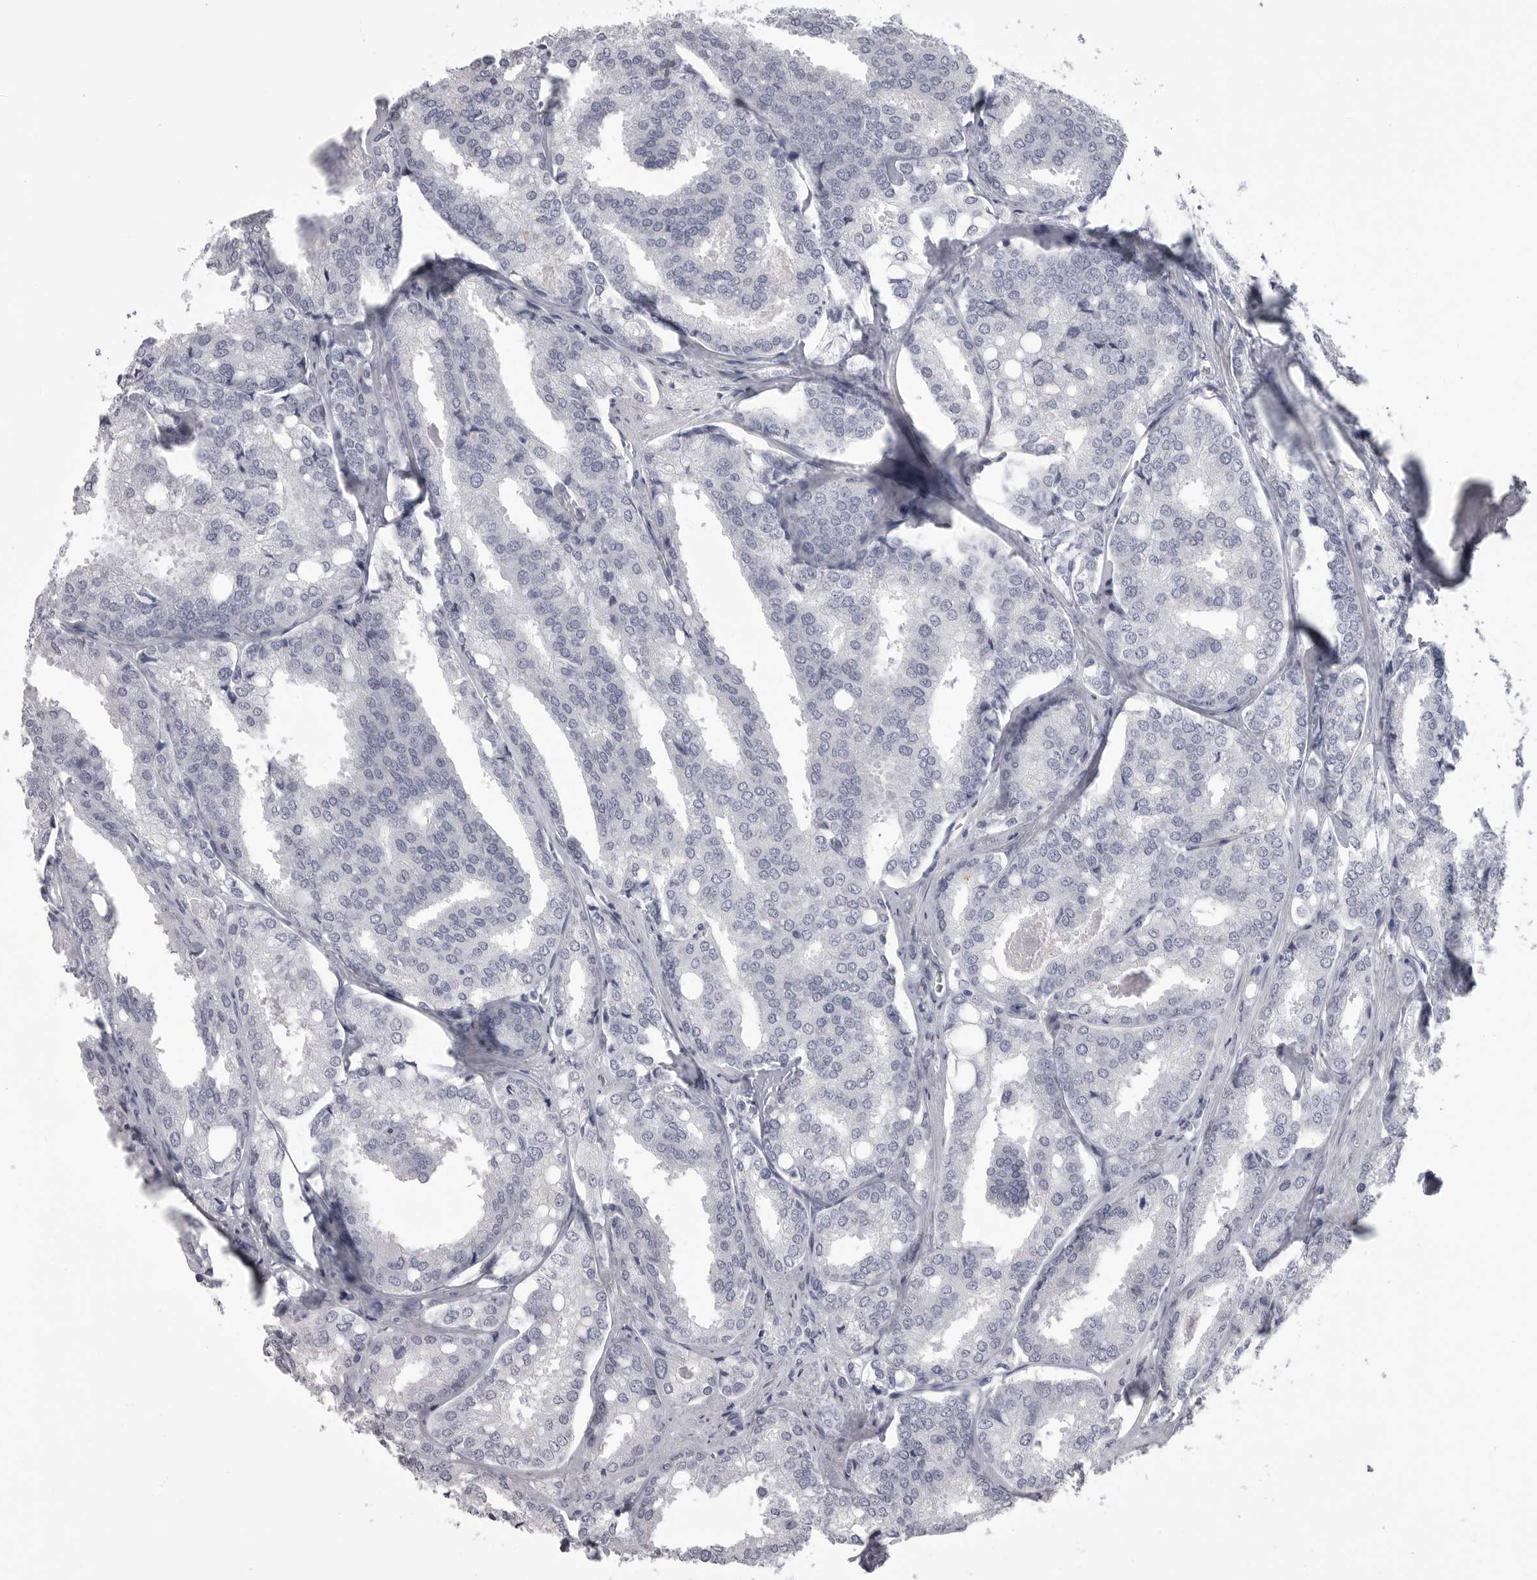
{"staining": {"intensity": "negative", "quantity": "none", "location": "none"}, "tissue": "prostate cancer", "cell_type": "Tumor cells", "image_type": "cancer", "snomed": [{"axis": "morphology", "description": "Adenocarcinoma, High grade"}, {"axis": "topography", "description": "Prostate"}], "caption": "Tumor cells show no significant expression in adenocarcinoma (high-grade) (prostate).", "gene": "SERPING1", "patient": {"sex": "male", "age": 50}}